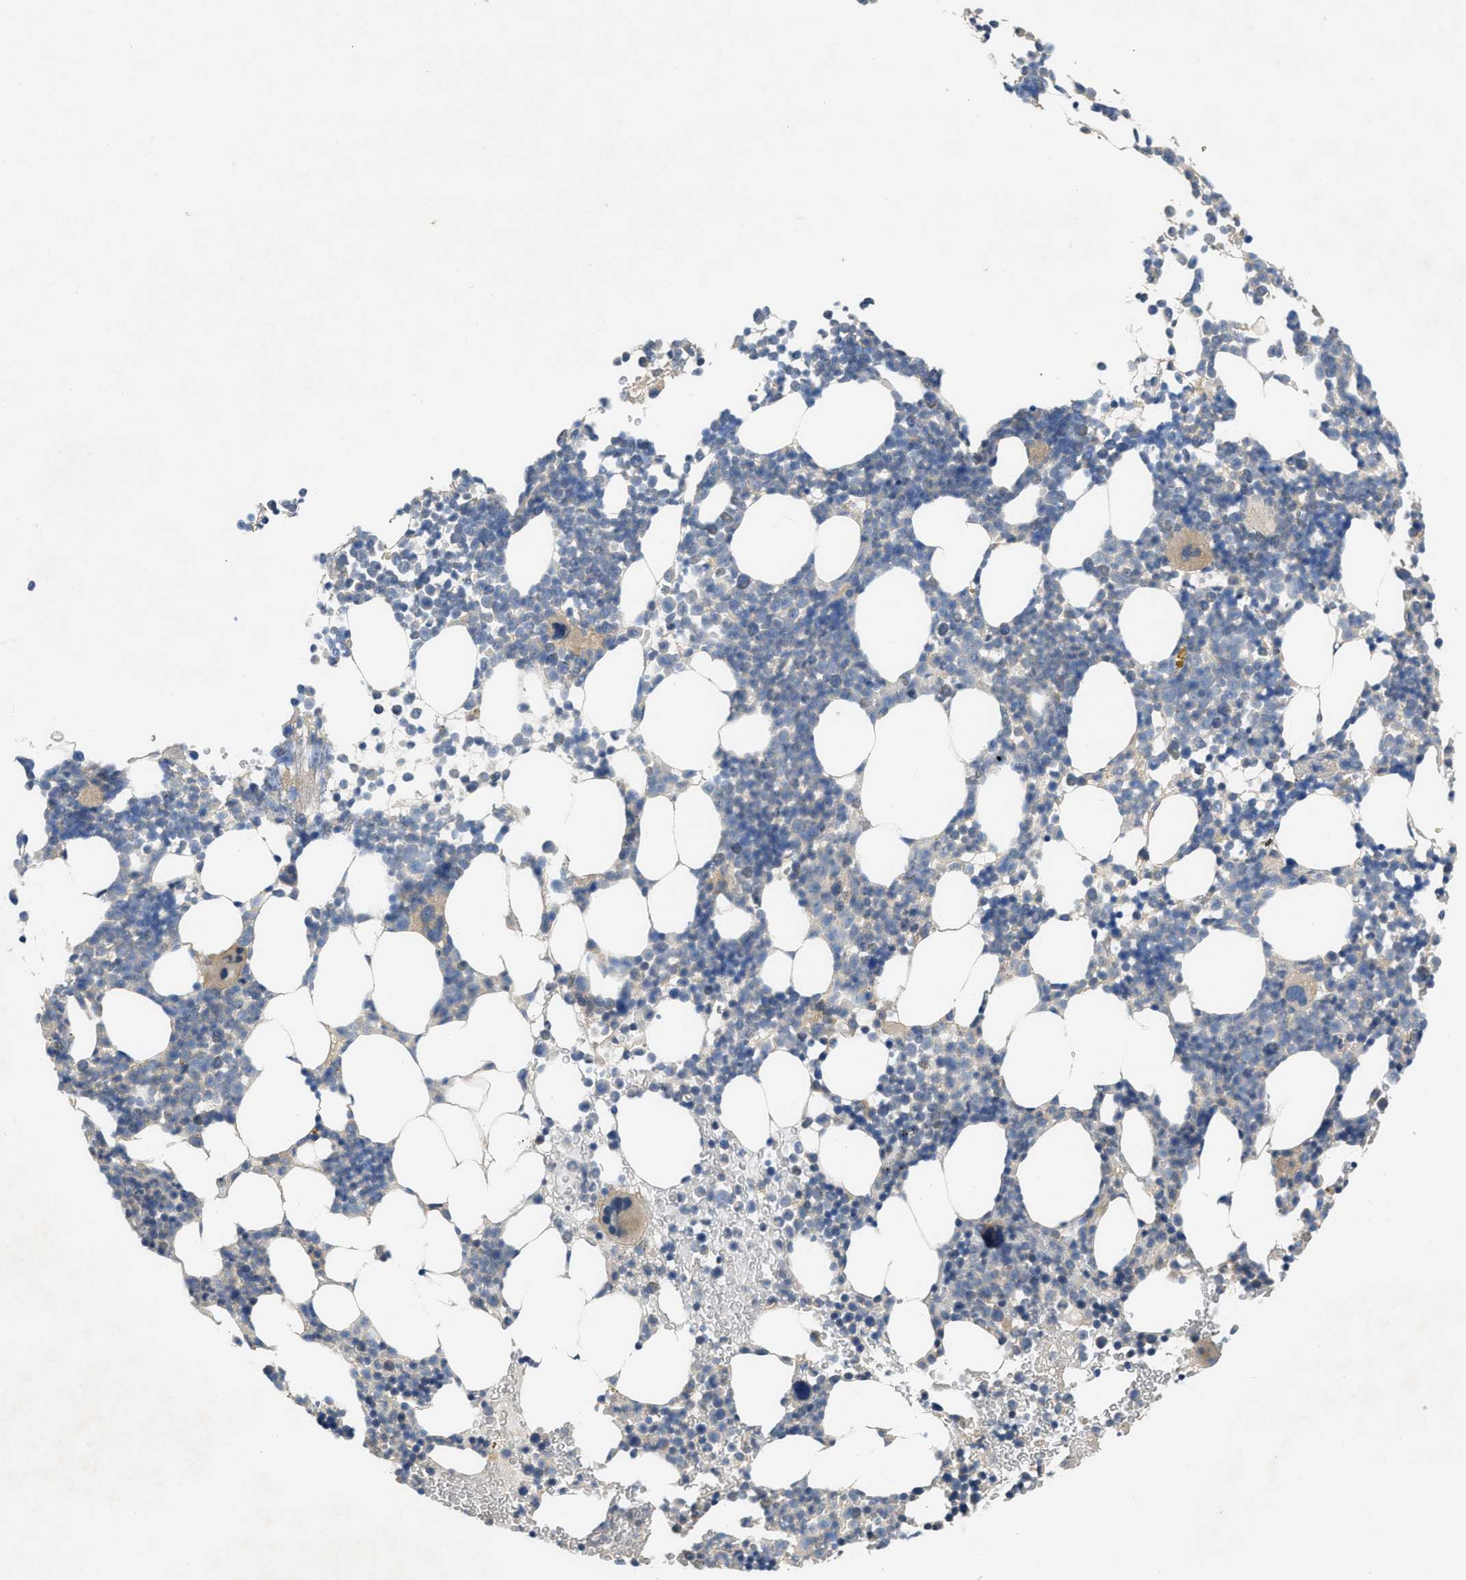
{"staining": {"intensity": "weak", "quantity": "<25%", "location": "cytoplasmic/membranous"}, "tissue": "bone marrow", "cell_type": "Hematopoietic cells", "image_type": "normal", "snomed": [{"axis": "morphology", "description": "Normal tissue, NOS"}, {"axis": "morphology", "description": "Inflammation, NOS"}, {"axis": "topography", "description": "Bone marrow"}], "caption": "Bone marrow stained for a protein using IHC exhibits no expression hematopoietic cells.", "gene": "PPP3CA", "patient": {"sex": "female", "age": 67}}